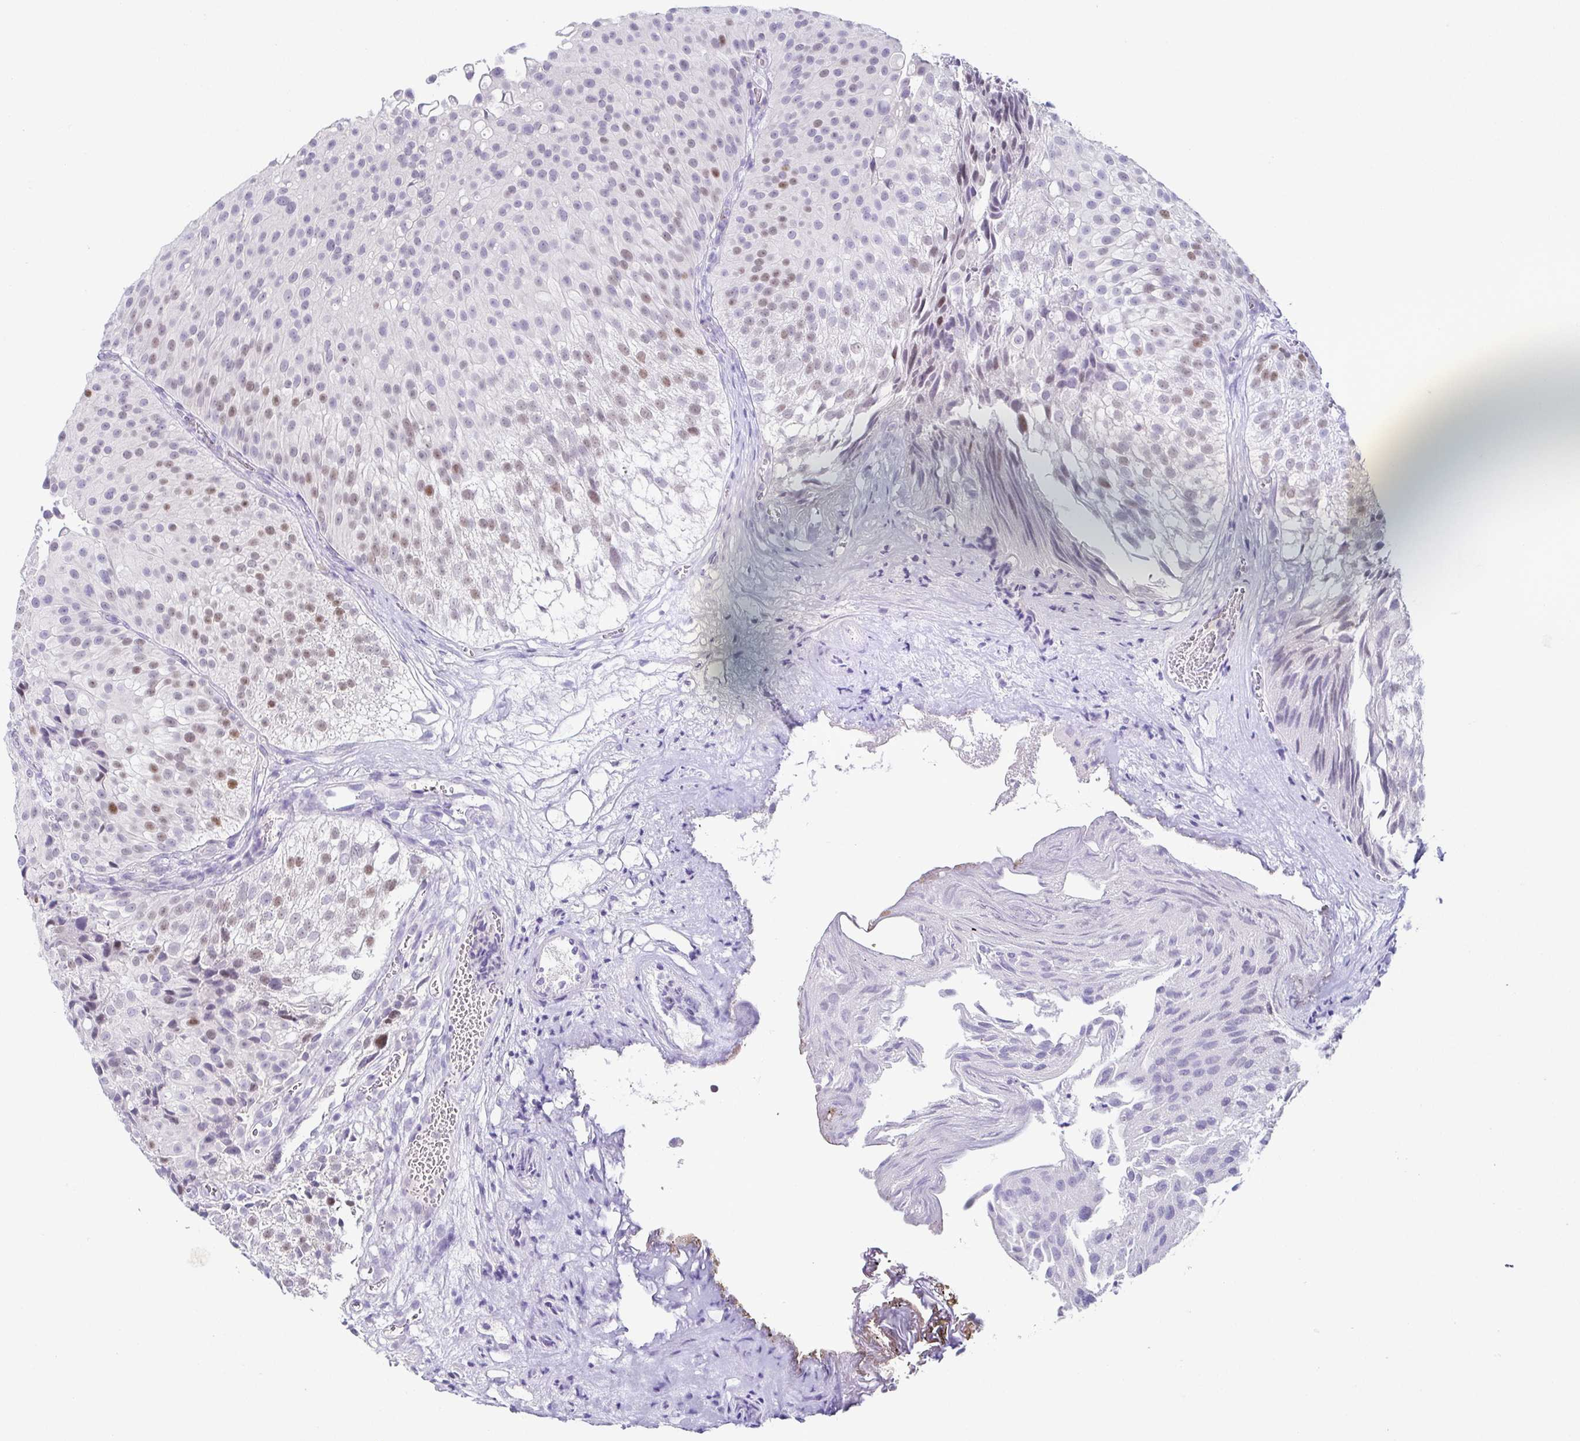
{"staining": {"intensity": "moderate", "quantity": "<25%", "location": "nuclear"}, "tissue": "urothelial cancer", "cell_type": "Tumor cells", "image_type": "cancer", "snomed": [{"axis": "morphology", "description": "Urothelial carcinoma, Low grade"}, {"axis": "topography", "description": "Urinary bladder"}], "caption": "An IHC histopathology image of neoplastic tissue is shown. Protein staining in brown shows moderate nuclear positivity in urothelial cancer within tumor cells.", "gene": "TP73", "patient": {"sex": "male", "age": 80}}